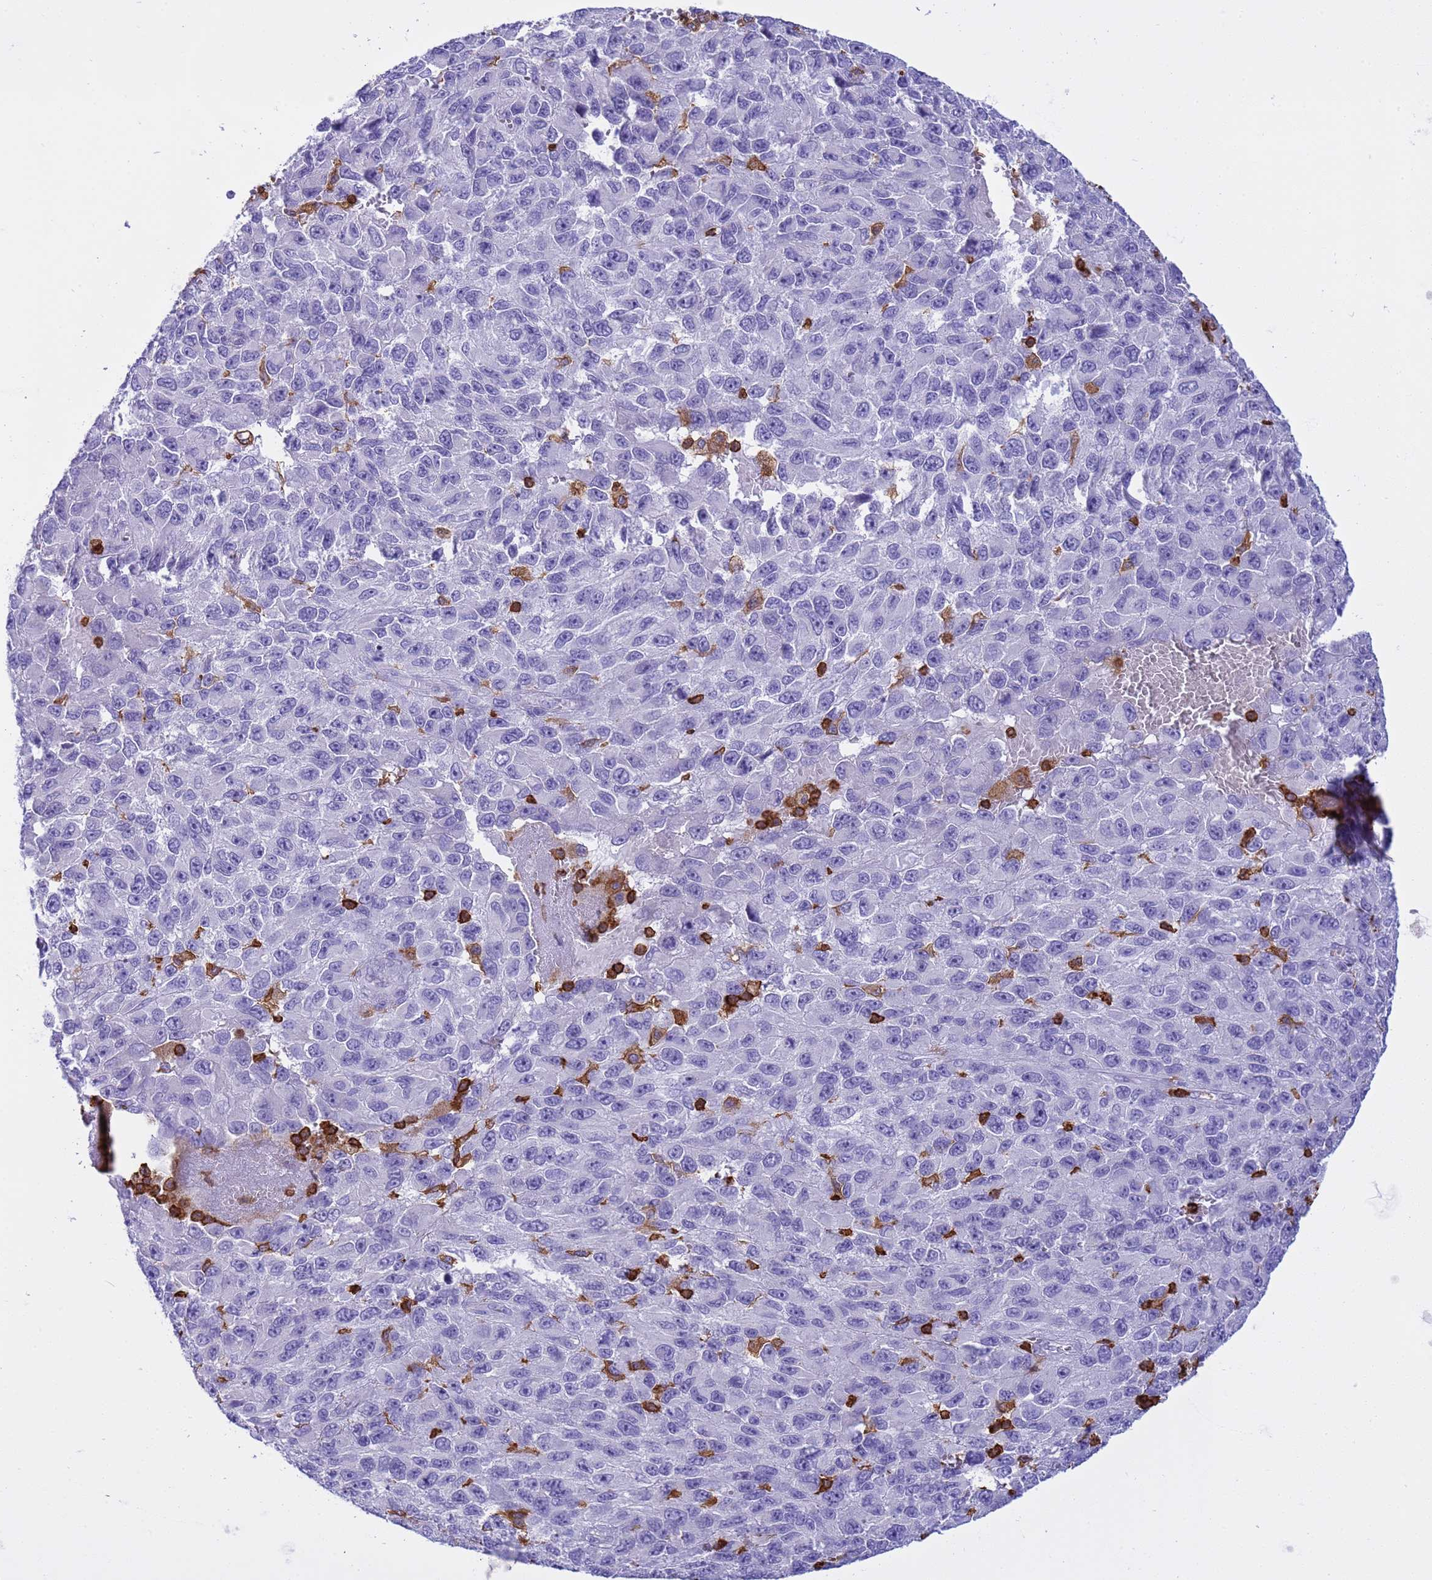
{"staining": {"intensity": "negative", "quantity": "none", "location": "none"}, "tissue": "melanoma", "cell_type": "Tumor cells", "image_type": "cancer", "snomed": [{"axis": "morphology", "description": "Normal tissue, NOS"}, {"axis": "morphology", "description": "Malignant melanoma, NOS"}, {"axis": "topography", "description": "Skin"}], "caption": "High magnification brightfield microscopy of melanoma stained with DAB (3,3'-diaminobenzidine) (brown) and counterstained with hematoxylin (blue): tumor cells show no significant staining. (Stains: DAB (3,3'-diaminobenzidine) immunohistochemistry (IHC) with hematoxylin counter stain, Microscopy: brightfield microscopy at high magnification).", "gene": "IRF5", "patient": {"sex": "female", "age": 96}}